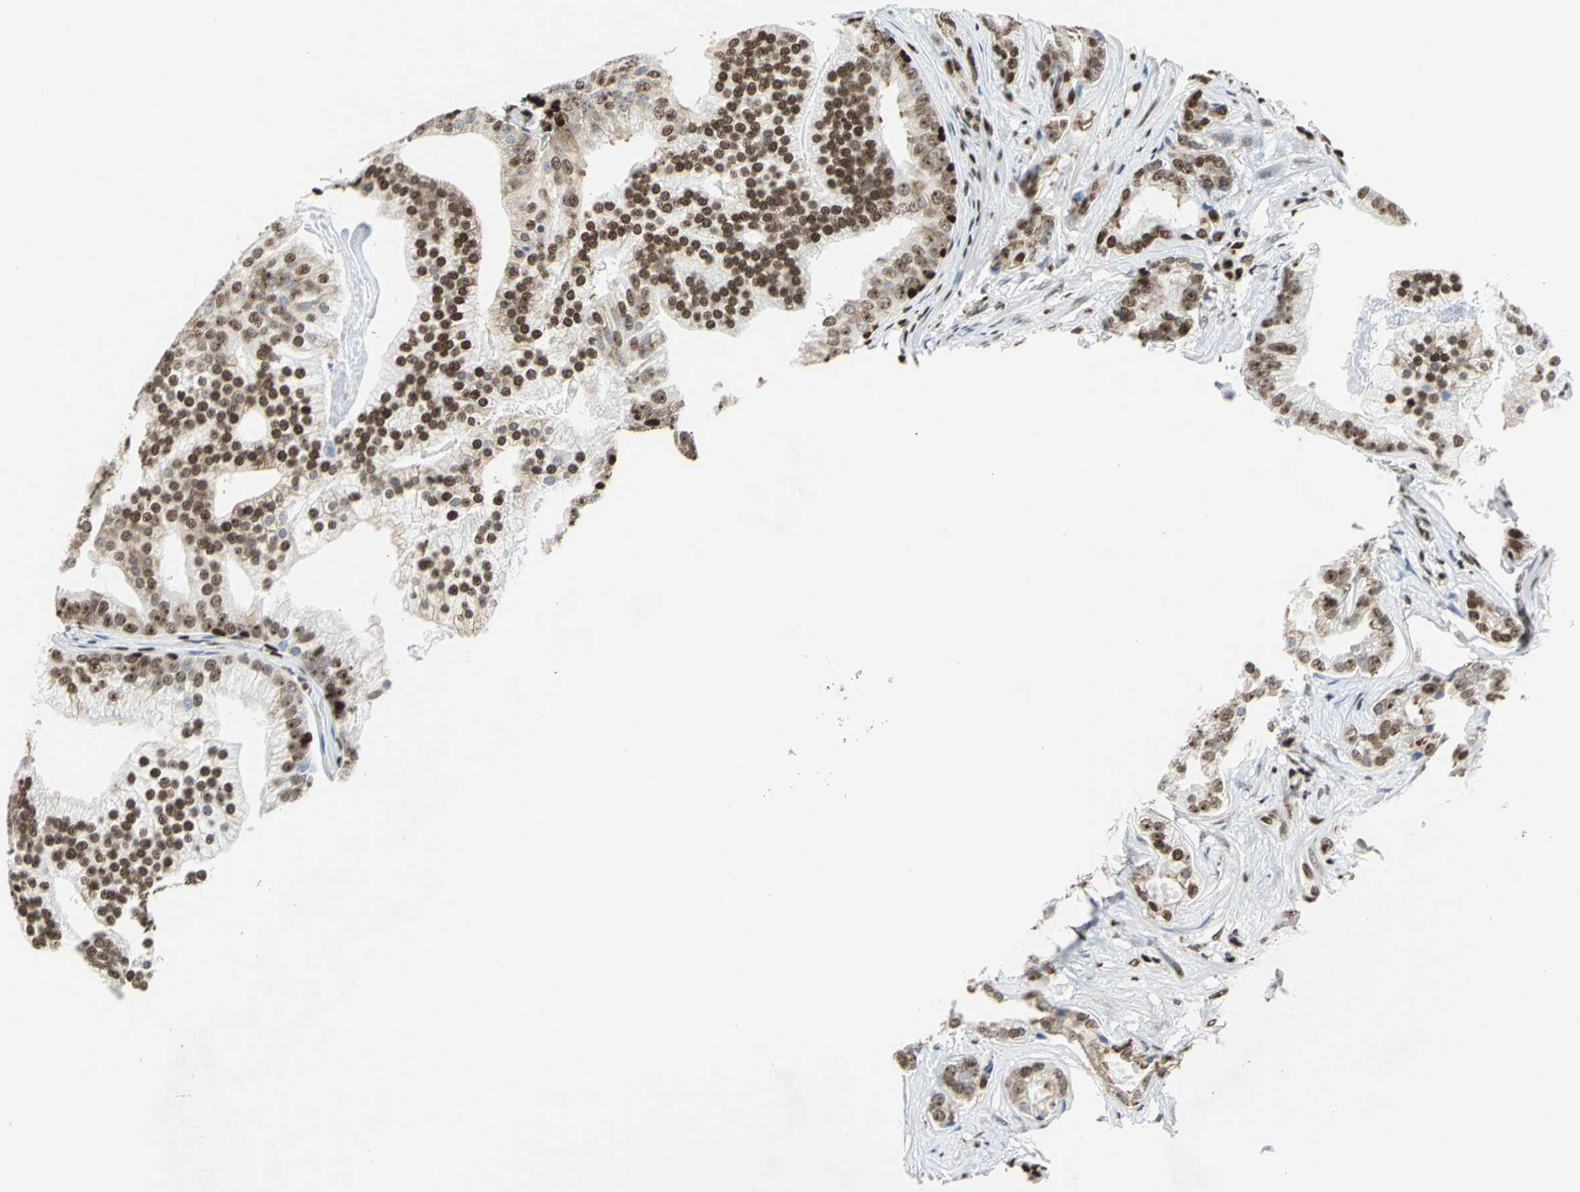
{"staining": {"intensity": "strong", "quantity": ">75%", "location": "cytoplasmic/membranous"}, "tissue": "prostate cancer", "cell_type": "Tumor cells", "image_type": "cancer", "snomed": [{"axis": "morphology", "description": "Adenocarcinoma, Low grade"}, {"axis": "topography", "description": "Prostate"}], "caption": "Immunohistochemical staining of prostate adenocarcinoma (low-grade) displays strong cytoplasmic/membranous protein staining in about >75% of tumor cells. Immunohistochemistry stains the protein of interest in brown and the nuclei are stained blue.", "gene": "HMGB1", "patient": {"sex": "male", "age": 58}}